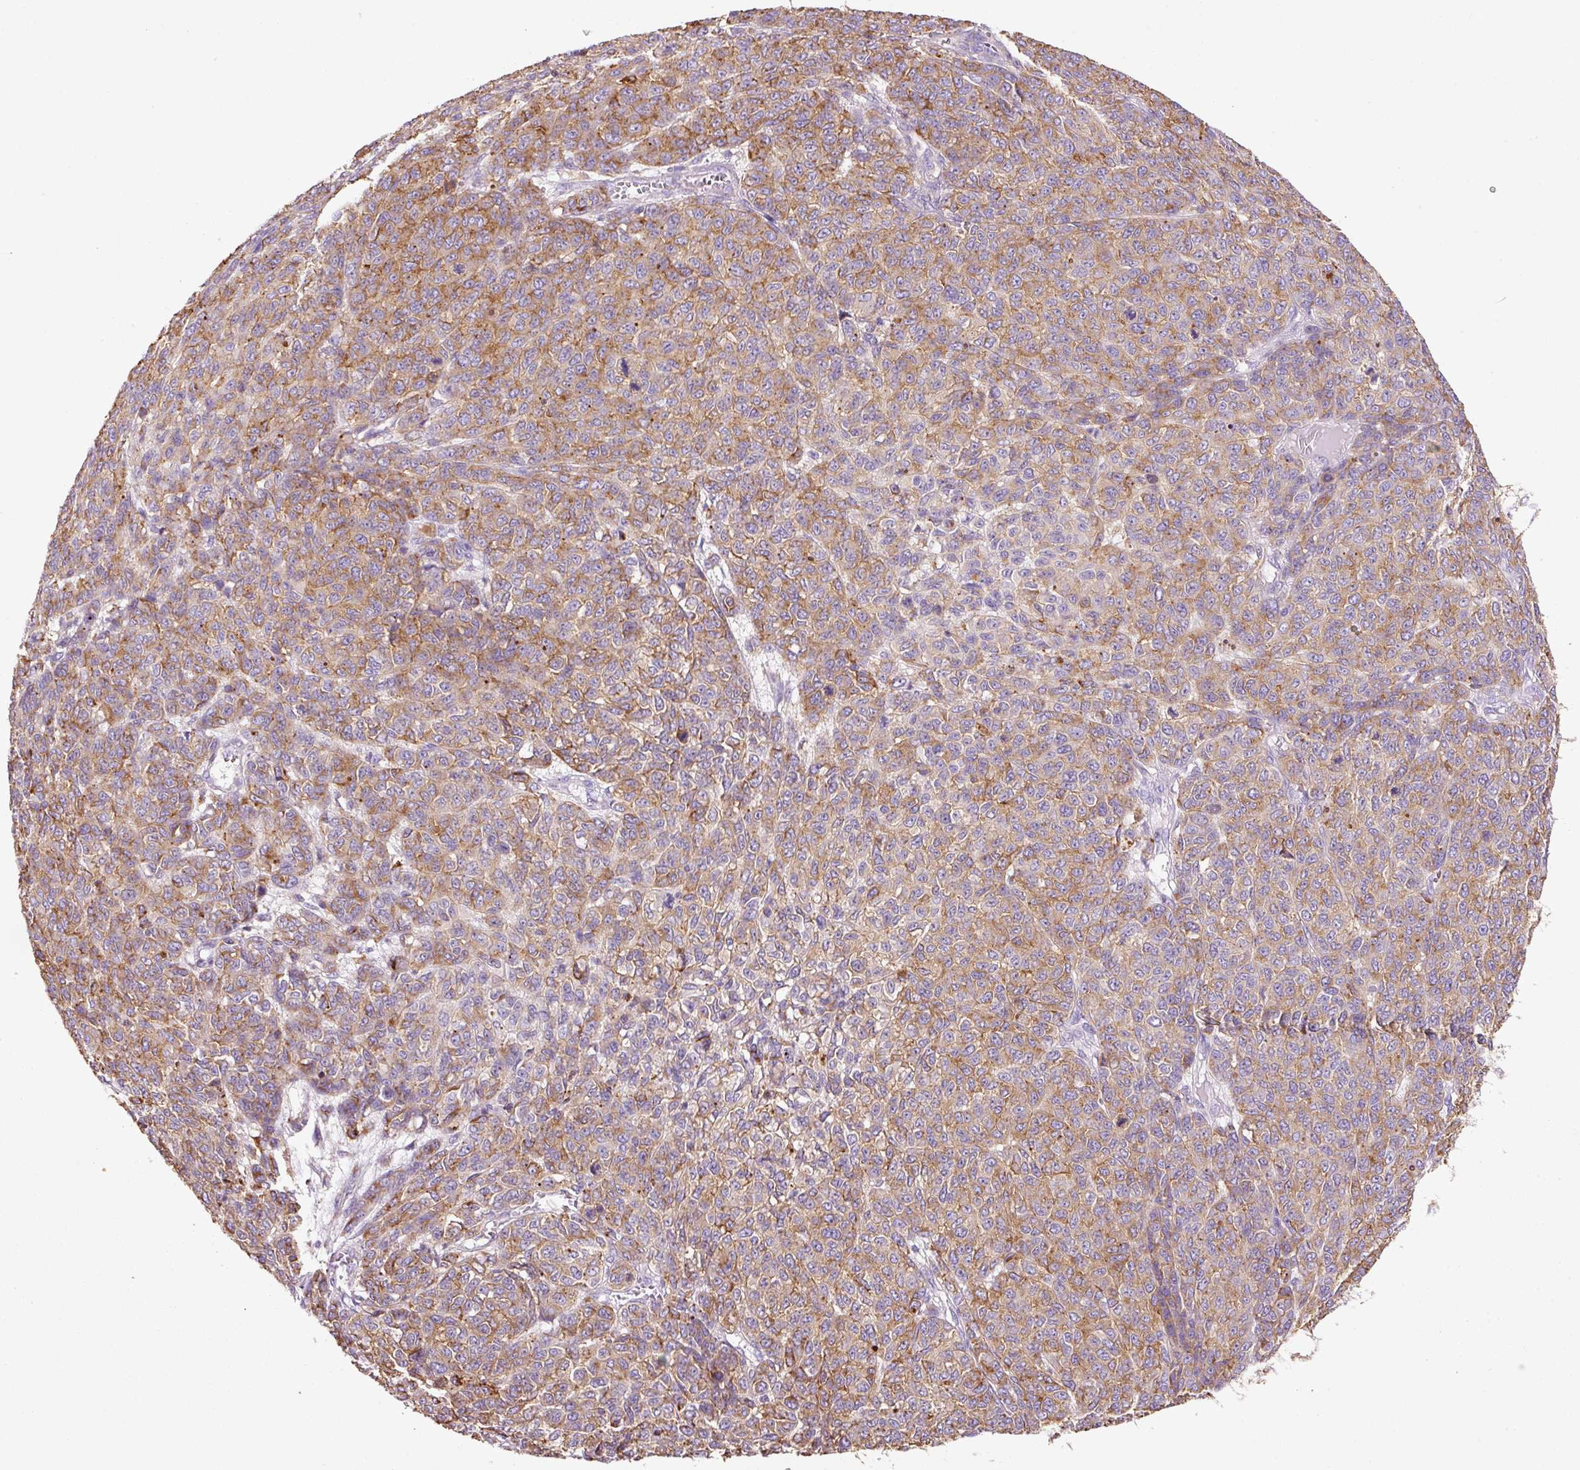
{"staining": {"intensity": "moderate", "quantity": ">75%", "location": "cytoplasmic/membranous"}, "tissue": "melanoma", "cell_type": "Tumor cells", "image_type": "cancer", "snomed": [{"axis": "morphology", "description": "Malignant melanoma, NOS"}, {"axis": "topography", "description": "Skin"}], "caption": "Protein expression analysis of malignant melanoma displays moderate cytoplasmic/membranous positivity in about >75% of tumor cells. The staining was performed using DAB to visualize the protein expression in brown, while the nuclei were stained in blue with hematoxylin (Magnification: 20x).", "gene": "TMC8", "patient": {"sex": "male", "age": 49}}